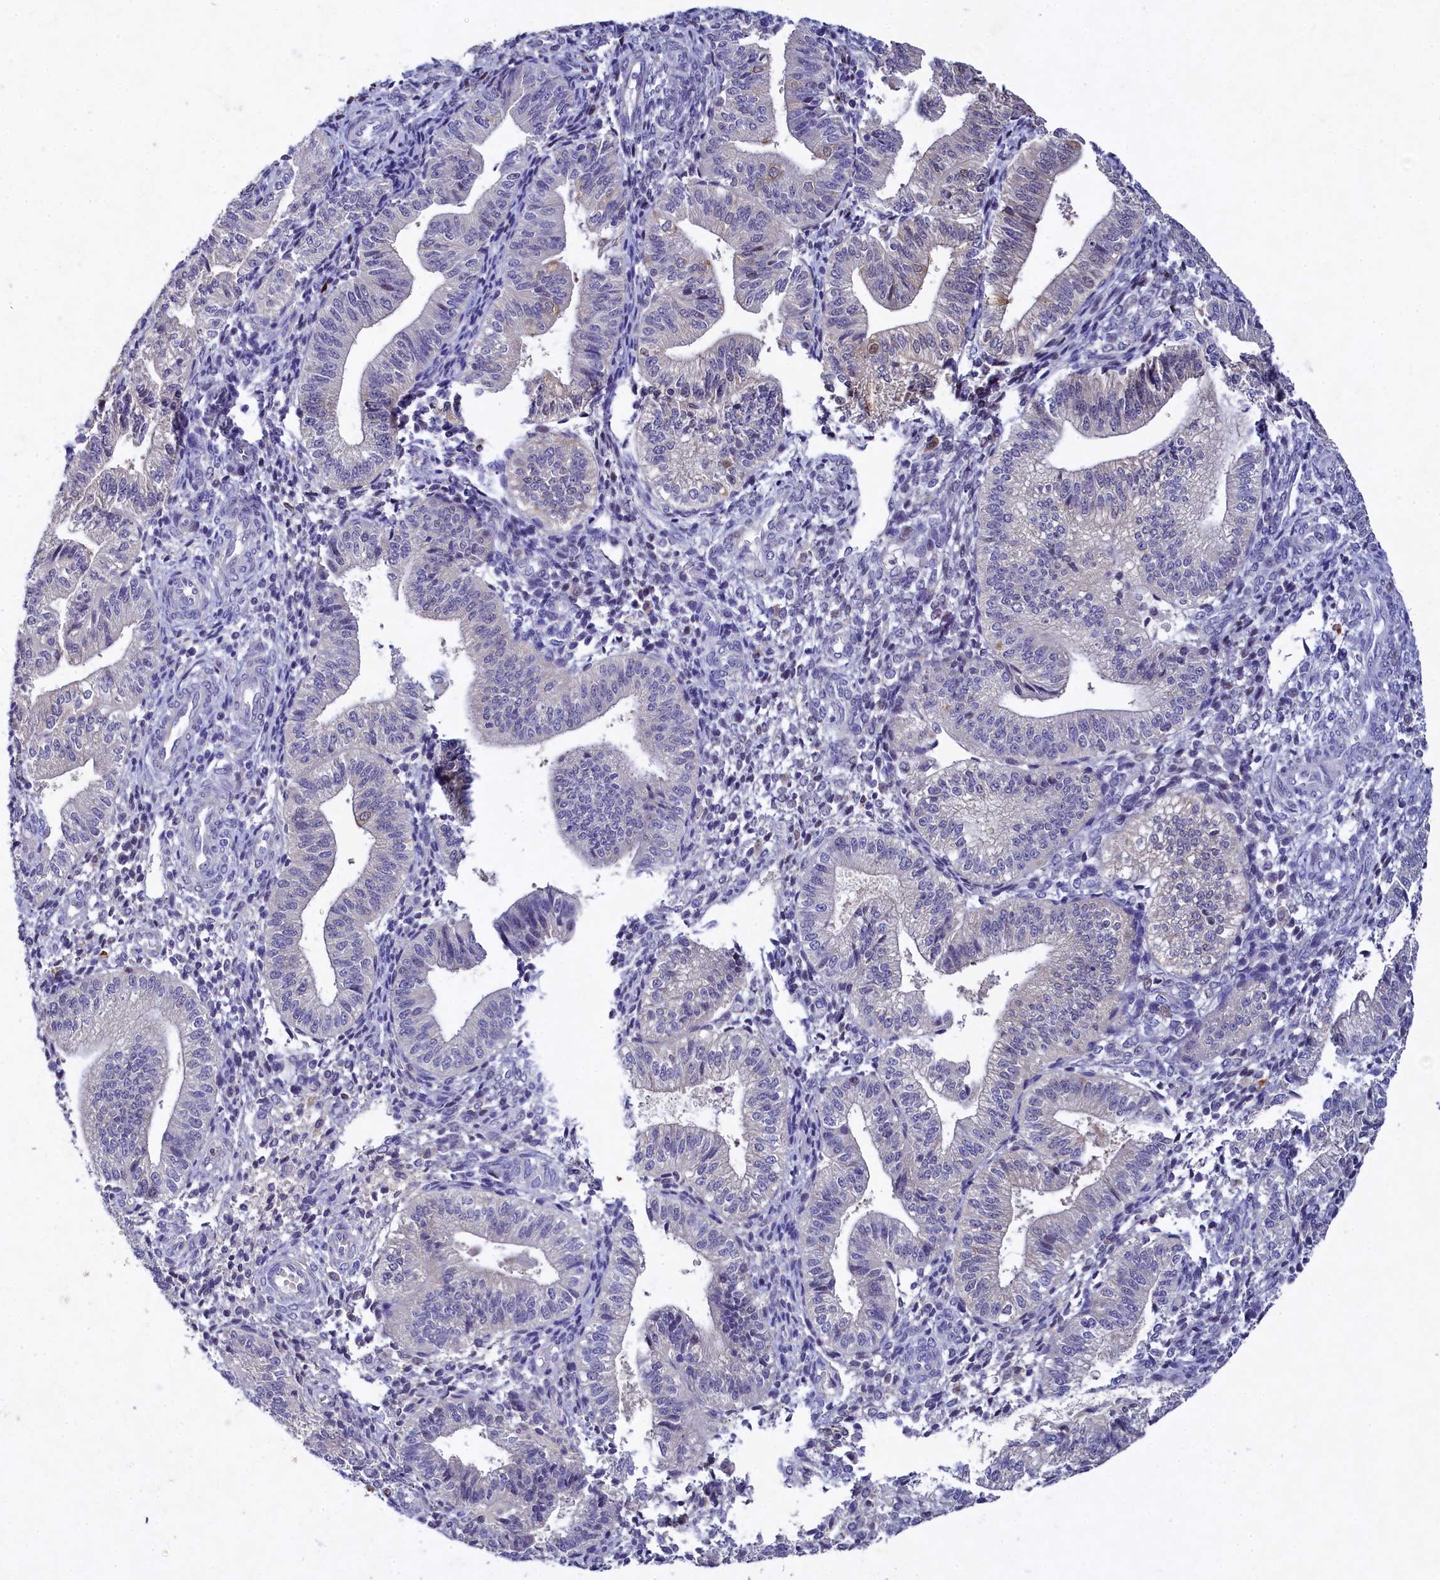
{"staining": {"intensity": "negative", "quantity": "none", "location": "none"}, "tissue": "endometrium", "cell_type": "Cells in endometrial stroma", "image_type": "normal", "snomed": [{"axis": "morphology", "description": "Normal tissue, NOS"}, {"axis": "topography", "description": "Endometrium"}], "caption": "This photomicrograph is of benign endometrium stained with IHC to label a protein in brown with the nuclei are counter-stained blue. There is no positivity in cells in endometrial stroma. (Brightfield microscopy of DAB immunohistochemistry (IHC) at high magnification).", "gene": "TGDS", "patient": {"sex": "female", "age": 34}}